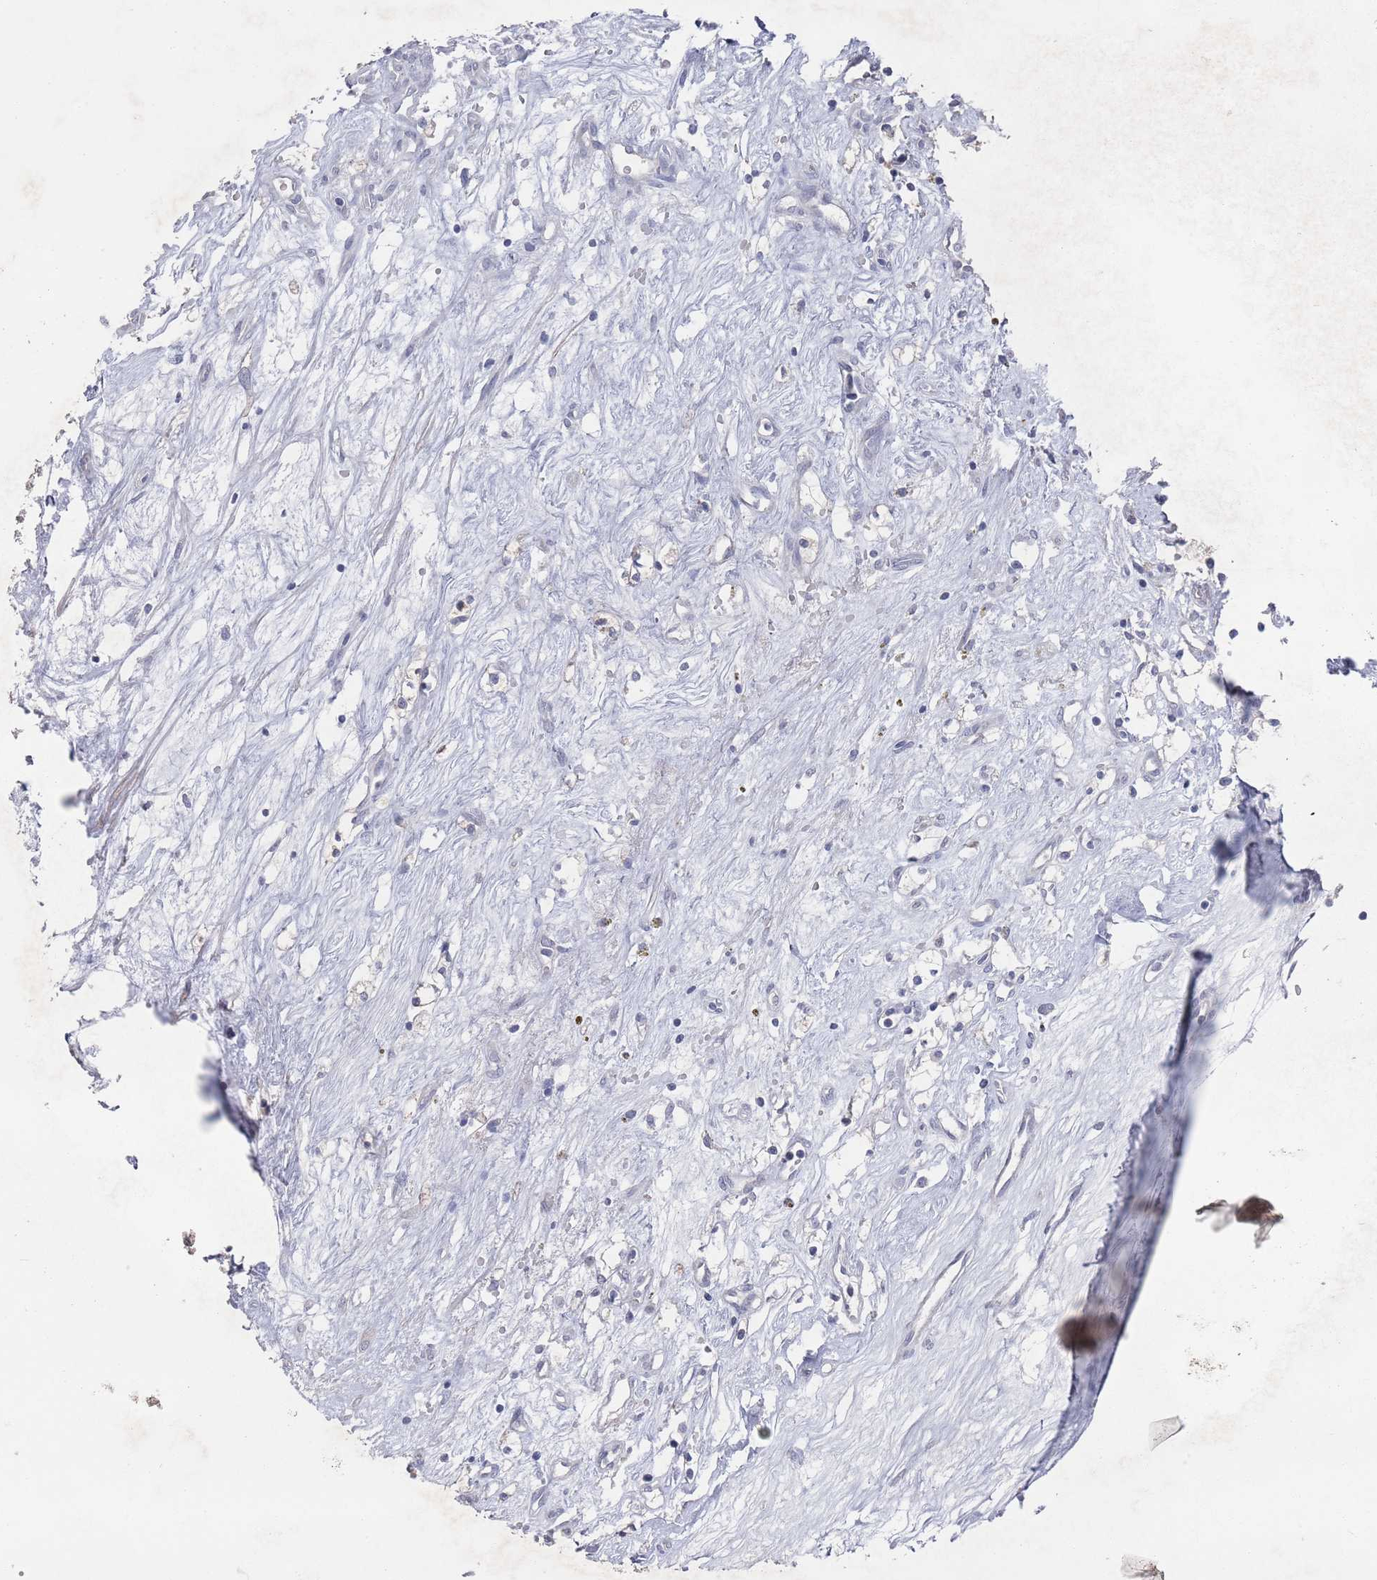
{"staining": {"intensity": "negative", "quantity": "none", "location": "none"}, "tissue": "renal cancer", "cell_type": "Tumor cells", "image_type": "cancer", "snomed": [{"axis": "morphology", "description": "Adenocarcinoma, NOS"}, {"axis": "topography", "description": "Kidney"}], "caption": "Immunohistochemistry (IHC) of human renal adenocarcinoma demonstrates no expression in tumor cells.", "gene": "PROM2", "patient": {"sex": "male", "age": 59}}